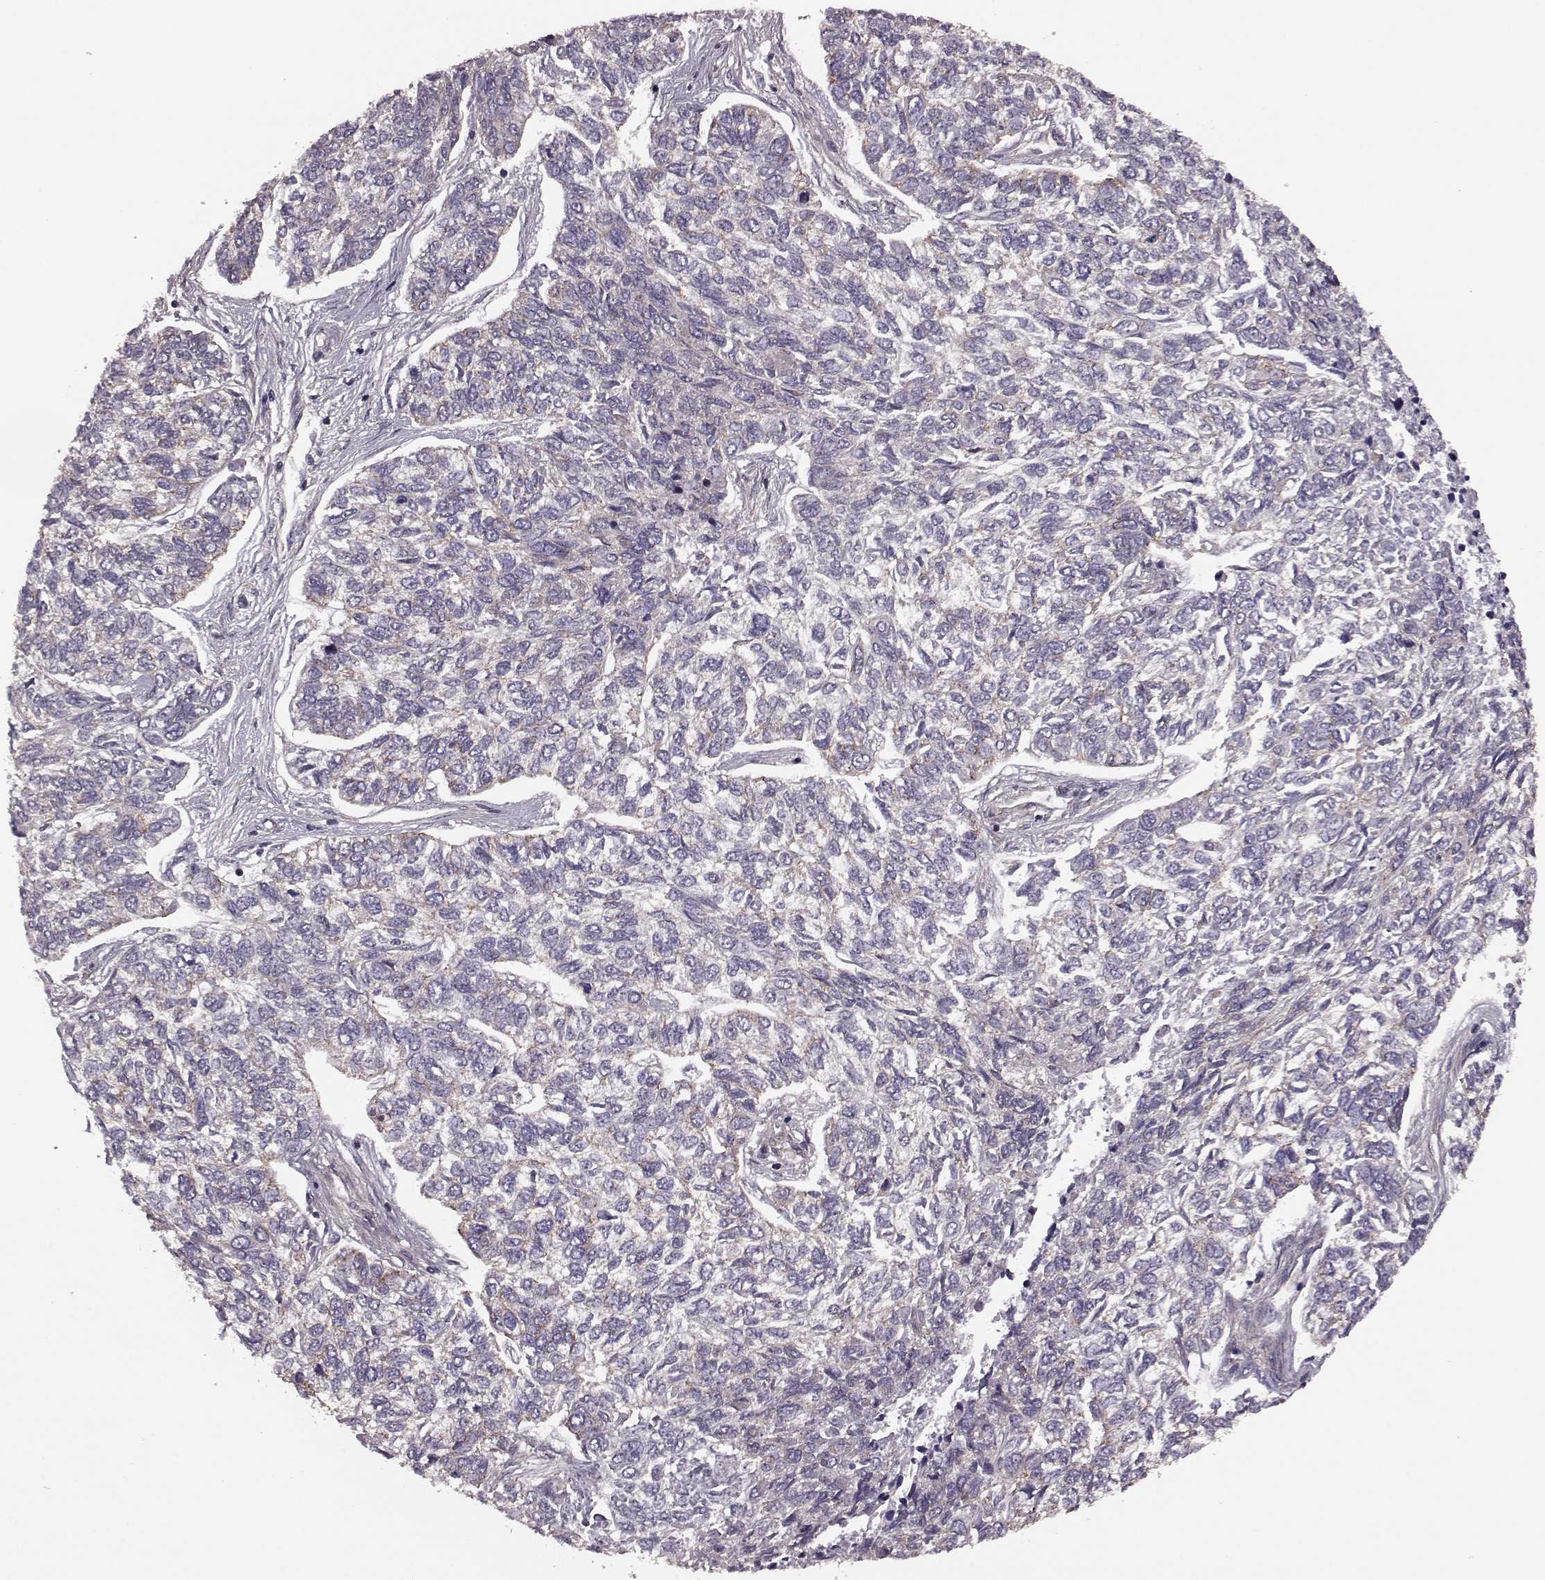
{"staining": {"intensity": "weak", "quantity": "25%-75%", "location": "cytoplasmic/membranous"}, "tissue": "skin cancer", "cell_type": "Tumor cells", "image_type": "cancer", "snomed": [{"axis": "morphology", "description": "Basal cell carcinoma"}, {"axis": "topography", "description": "Skin"}], "caption": "The histopathology image shows a brown stain indicating the presence of a protein in the cytoplasmic/membranous of tumor cells in skin cancer (basal cell carcinoma).", "gene": "FNIP2", "patient": {"sex": "female", "age": 65}}